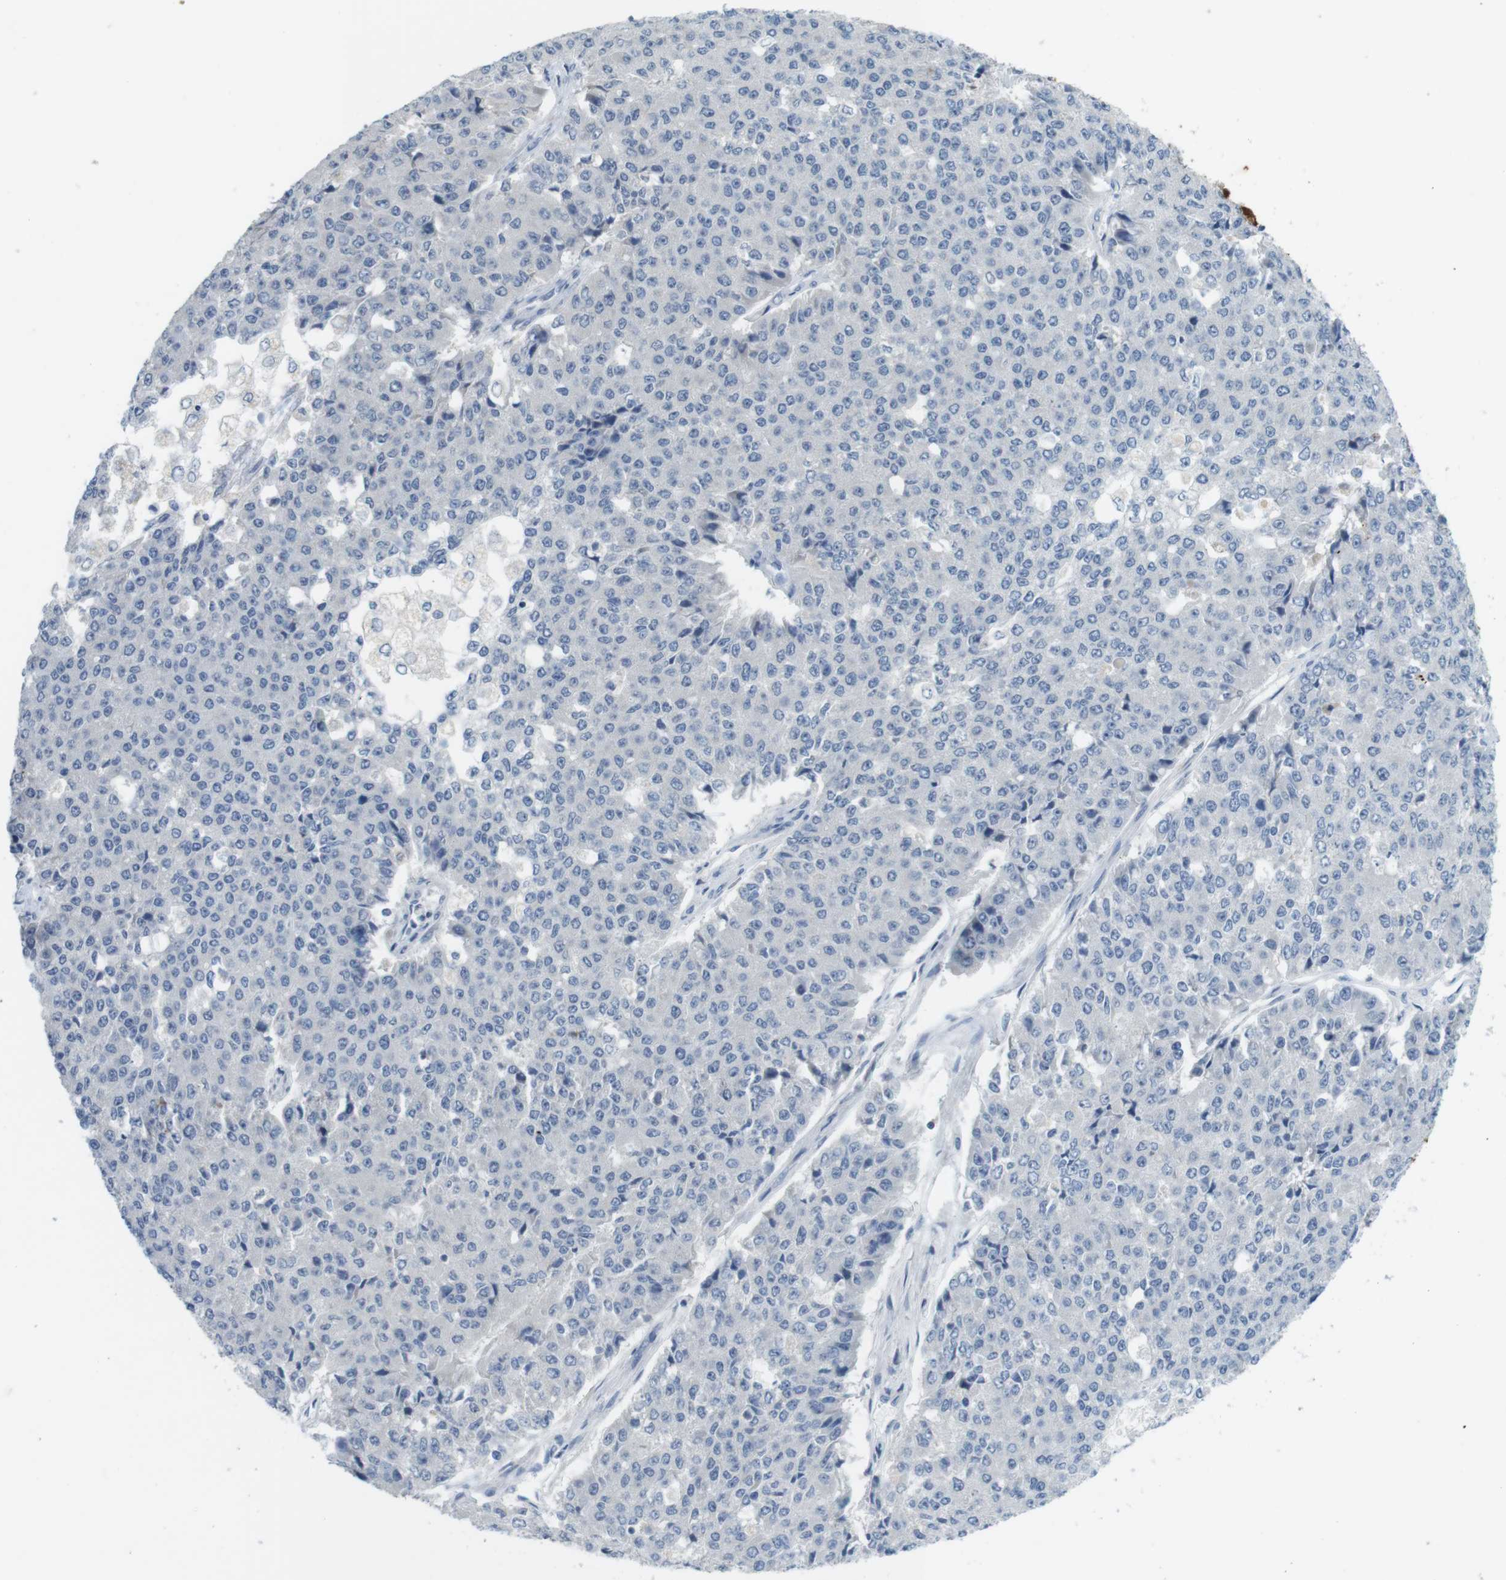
{"staining": {"intensity": "negative", "quantity": "none", "location": "none"}, "tissue": "pancreatic cancer", "cell_type": "Tumor cells", "image_type": "cancer", "snomed": [{"axis": "morphology", "description": "Adenocarcinoma, NOS"}, {"axis": "topography", "description": "Pancreas"}], "caption": "Tumor cells are negative for brown protein staining in pancreatic cancer.", "gene": "MUC5B", "patient": {"sex": "male", "age": 50}}